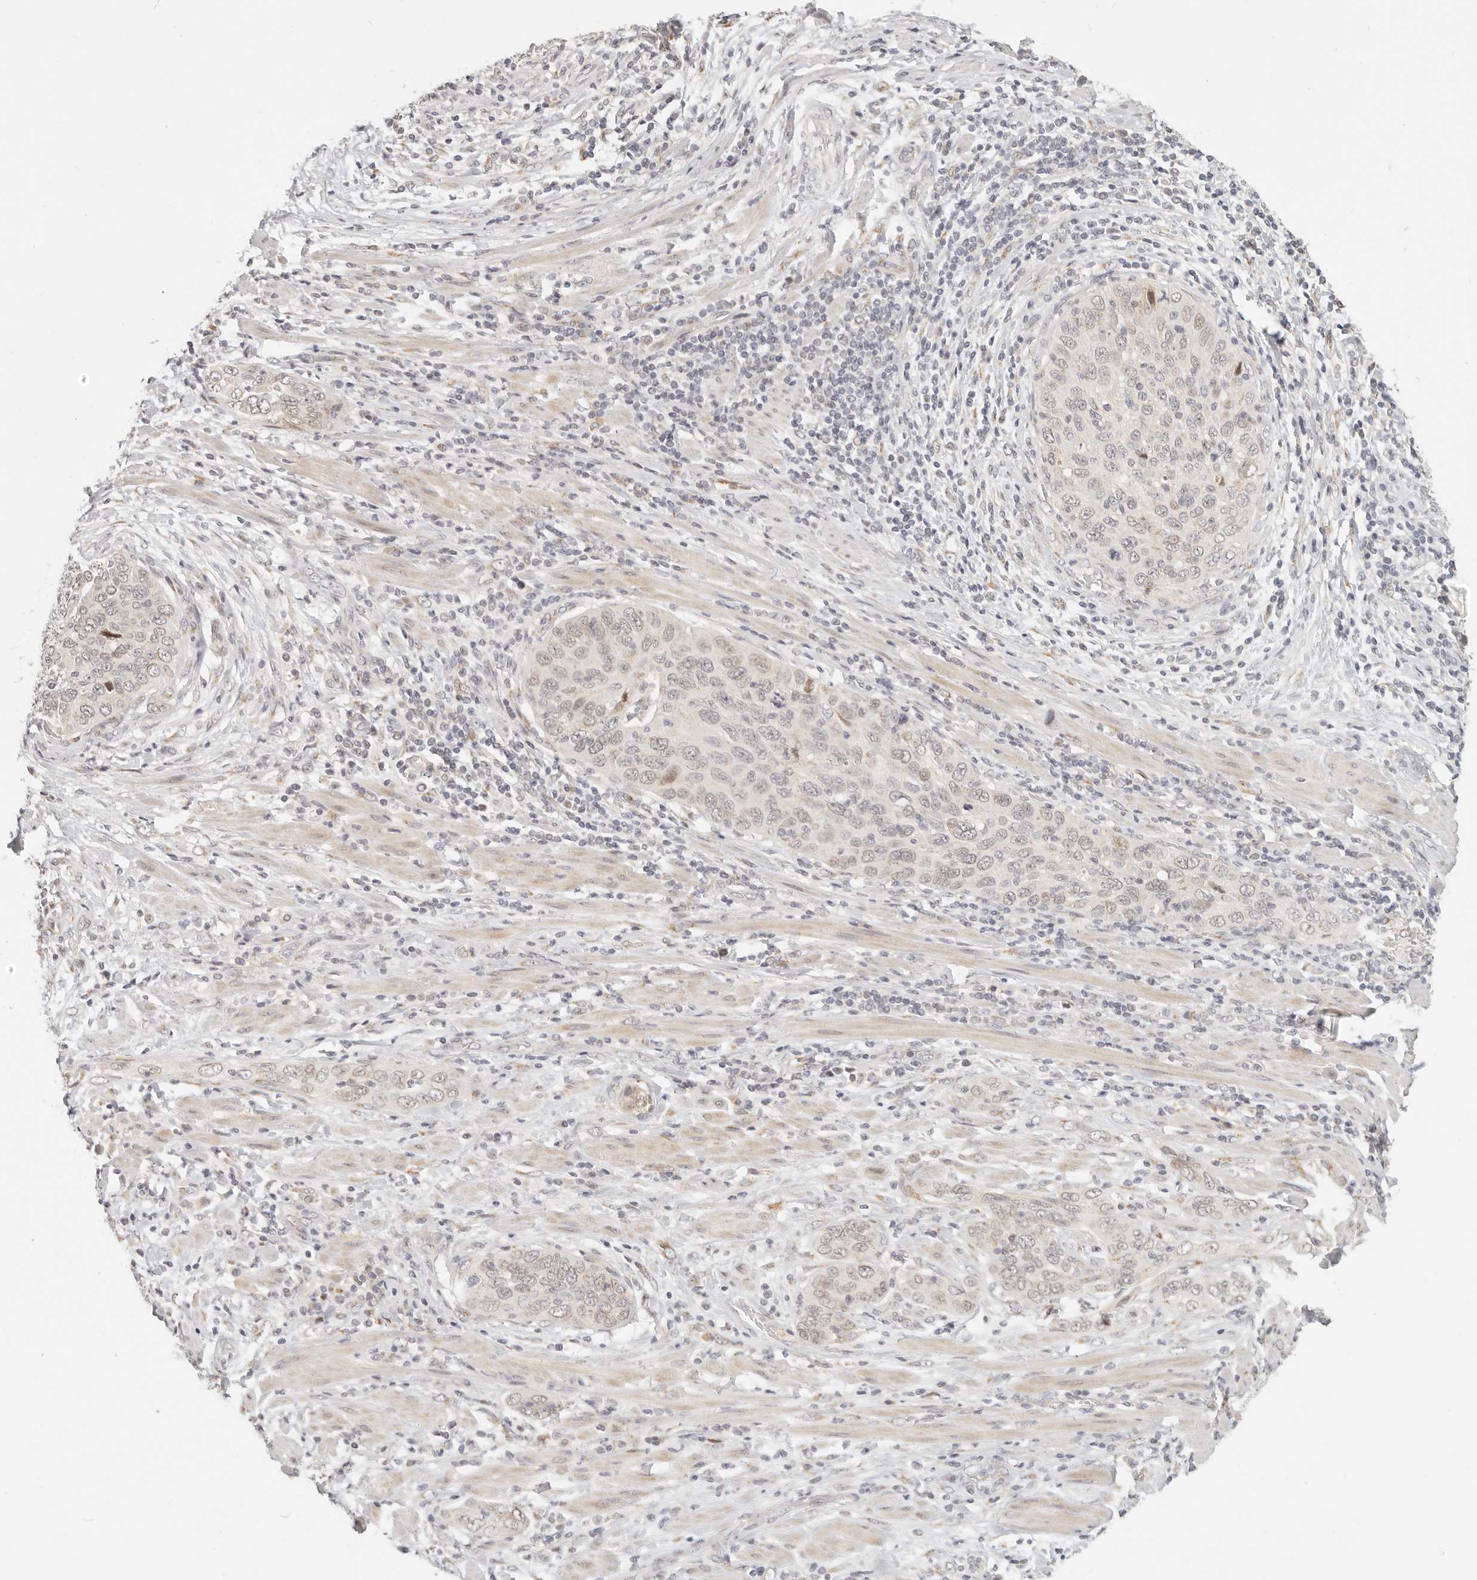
{"staining": {"intensity": "weak", "quantity": "25%-75%", "location": "nuclear"}, "tissue": "cervical cancer", "cell_type": "Tumor cells", "image_type": "cancer", "snomed": [{"axis": "morphology", "description": "Squamous cell carcinoma, NOS"}, {"axis": "topography", "description": "Cervix"}], "caption": "An image showing weak nuclear expression in about 25%-75% of tumor cells in cervical squamous cell carcinoma, as visualized by brown immunohistochemical staining.", "gene": "FAM20B", "patient": {"sex": "female", "age": 60}}